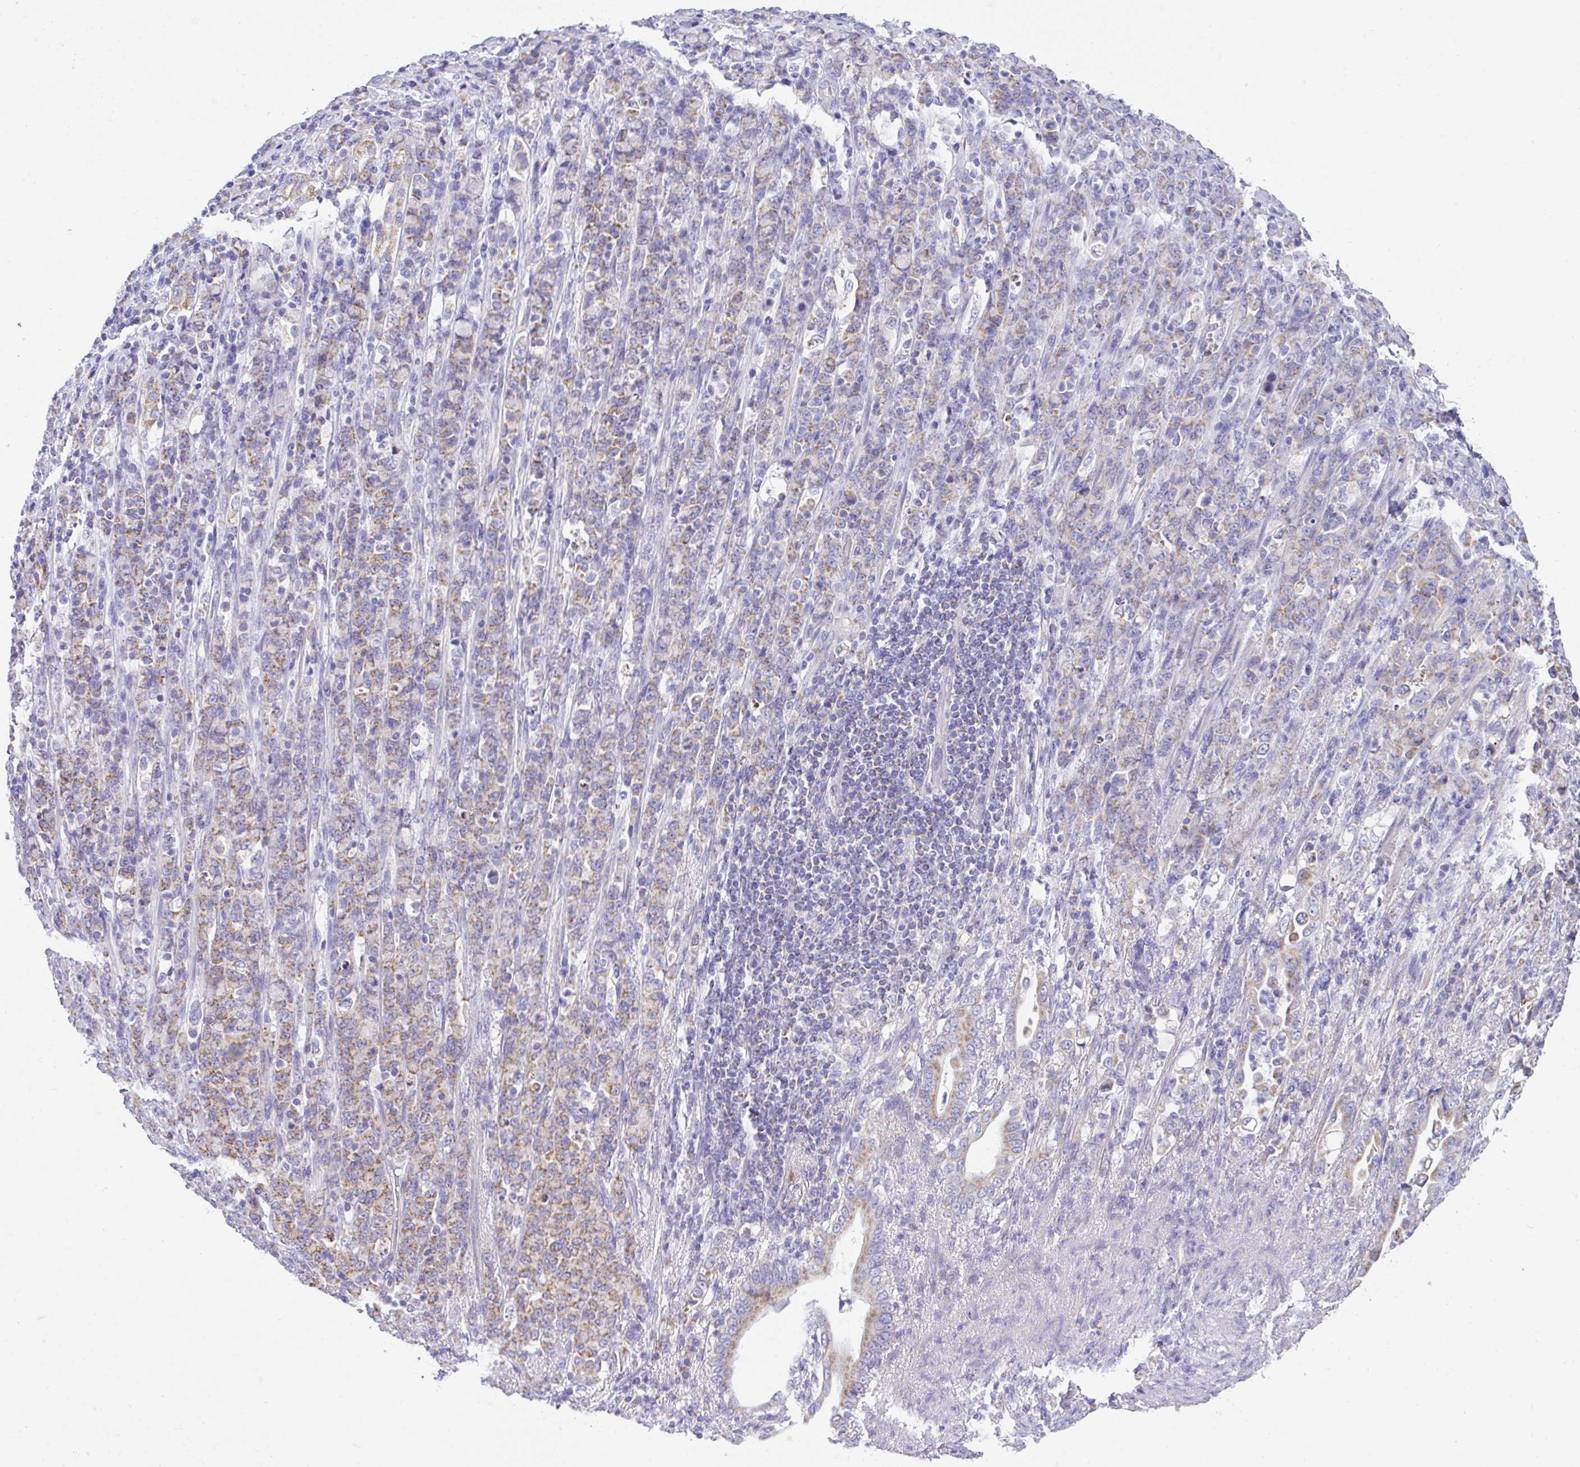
{"staining": {"intensity": "weak", "quantity": "25%-75%", "location": "cytoplasmic/membranous"}, "tissue": "stomach cancer", "cell_type": "Tumor cells", "image_type": "cancer", "snomed": [{"axis": "morphology", "description": "Normal tissue, NOS"}, {"axis": "morphology", "description": "Adenocarcinoma, NOS"}, {"axis": "topography", "description": "Stomach"}], "caption": "Approximately 25%-75% of tumor cells in stomach adenocarcinoma demonstrate weak cytoplasmic/membranous protein expression as visualized by brown immunohistochemical staining.", "gene": "SLC13A1", "patient": {"sex": "female", "age": 79}}